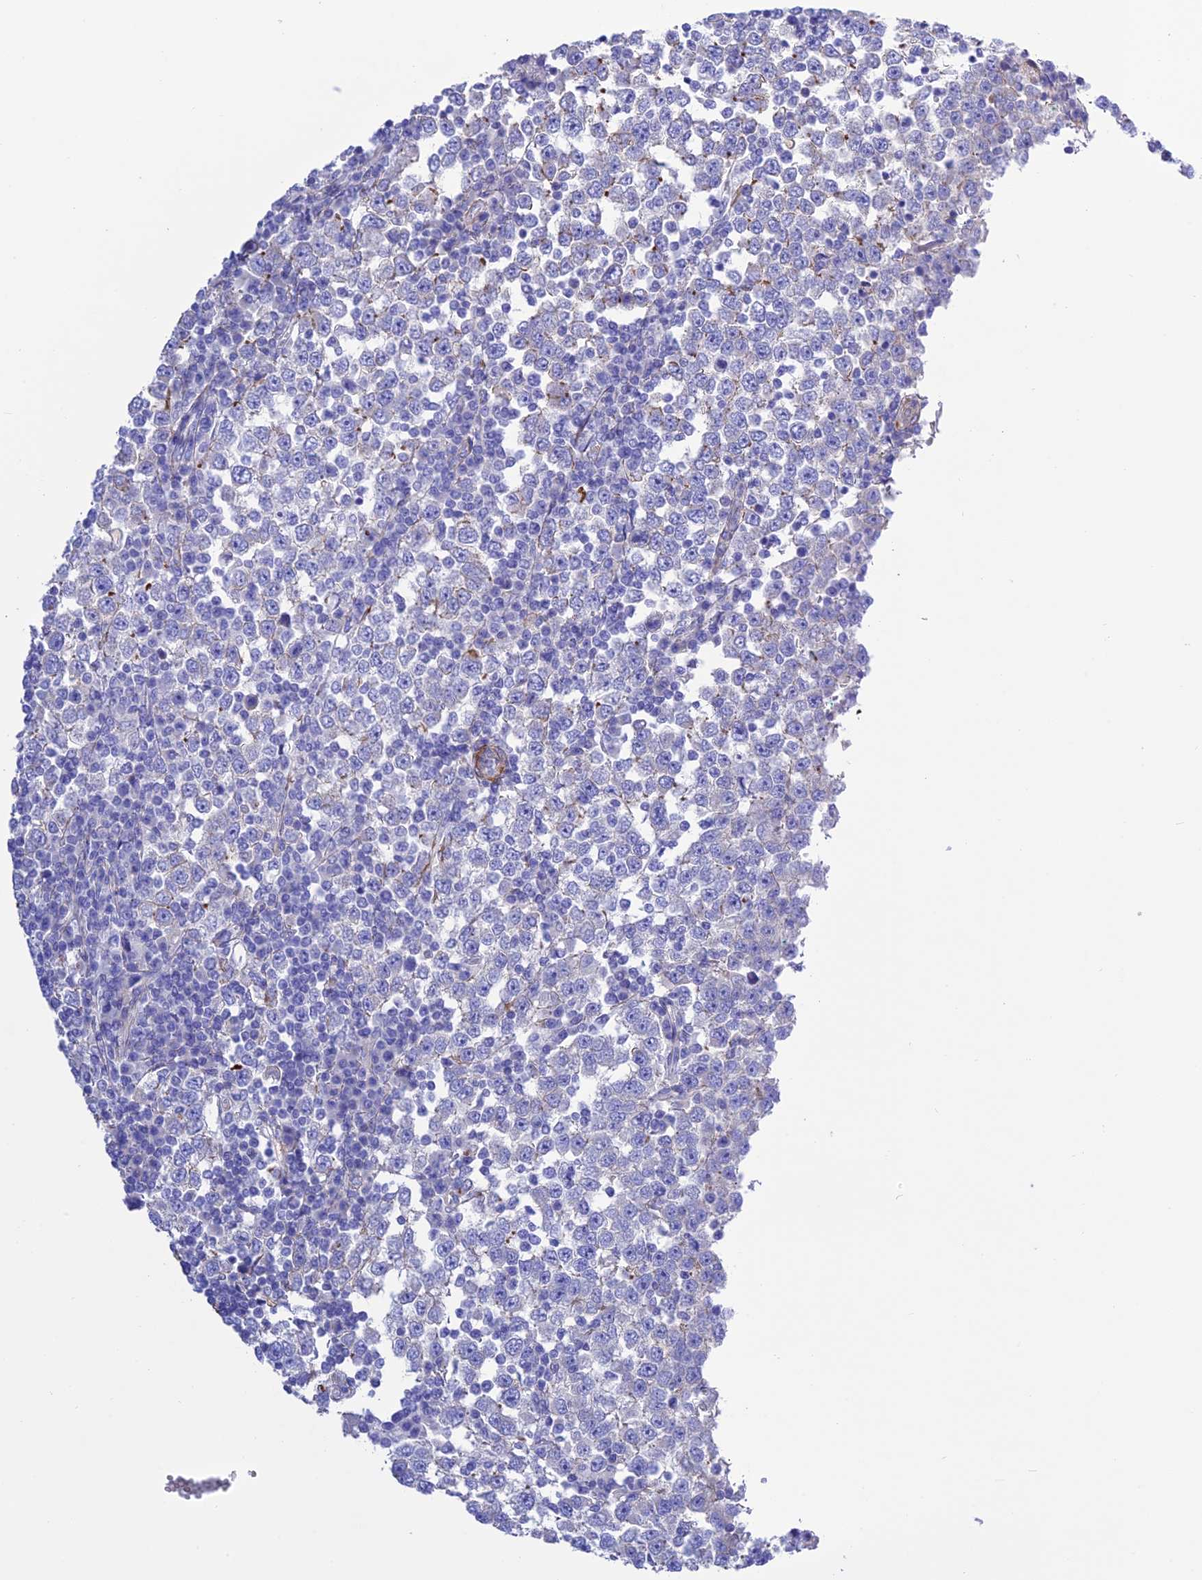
{"staining": {"intensity": "negative", "quantity": "none", "location": "none"}, "tissue": "testis cancer", "cell_type": "Tumor cells", "image_type": "cancer", "snomed": [{"axis": "morphology", "description": "Seminoma, NOS"}, {"axis": "topography", "description": "Testis"}], "caption": "This photomicrograph is of testis cancer stained with IHC to label a protein in brown with the nuclei are counter-stained blue. There is no staining in tumor cells.", "gene": "FRA10AC1", "patient": {"sex": "male", "age": 65}}